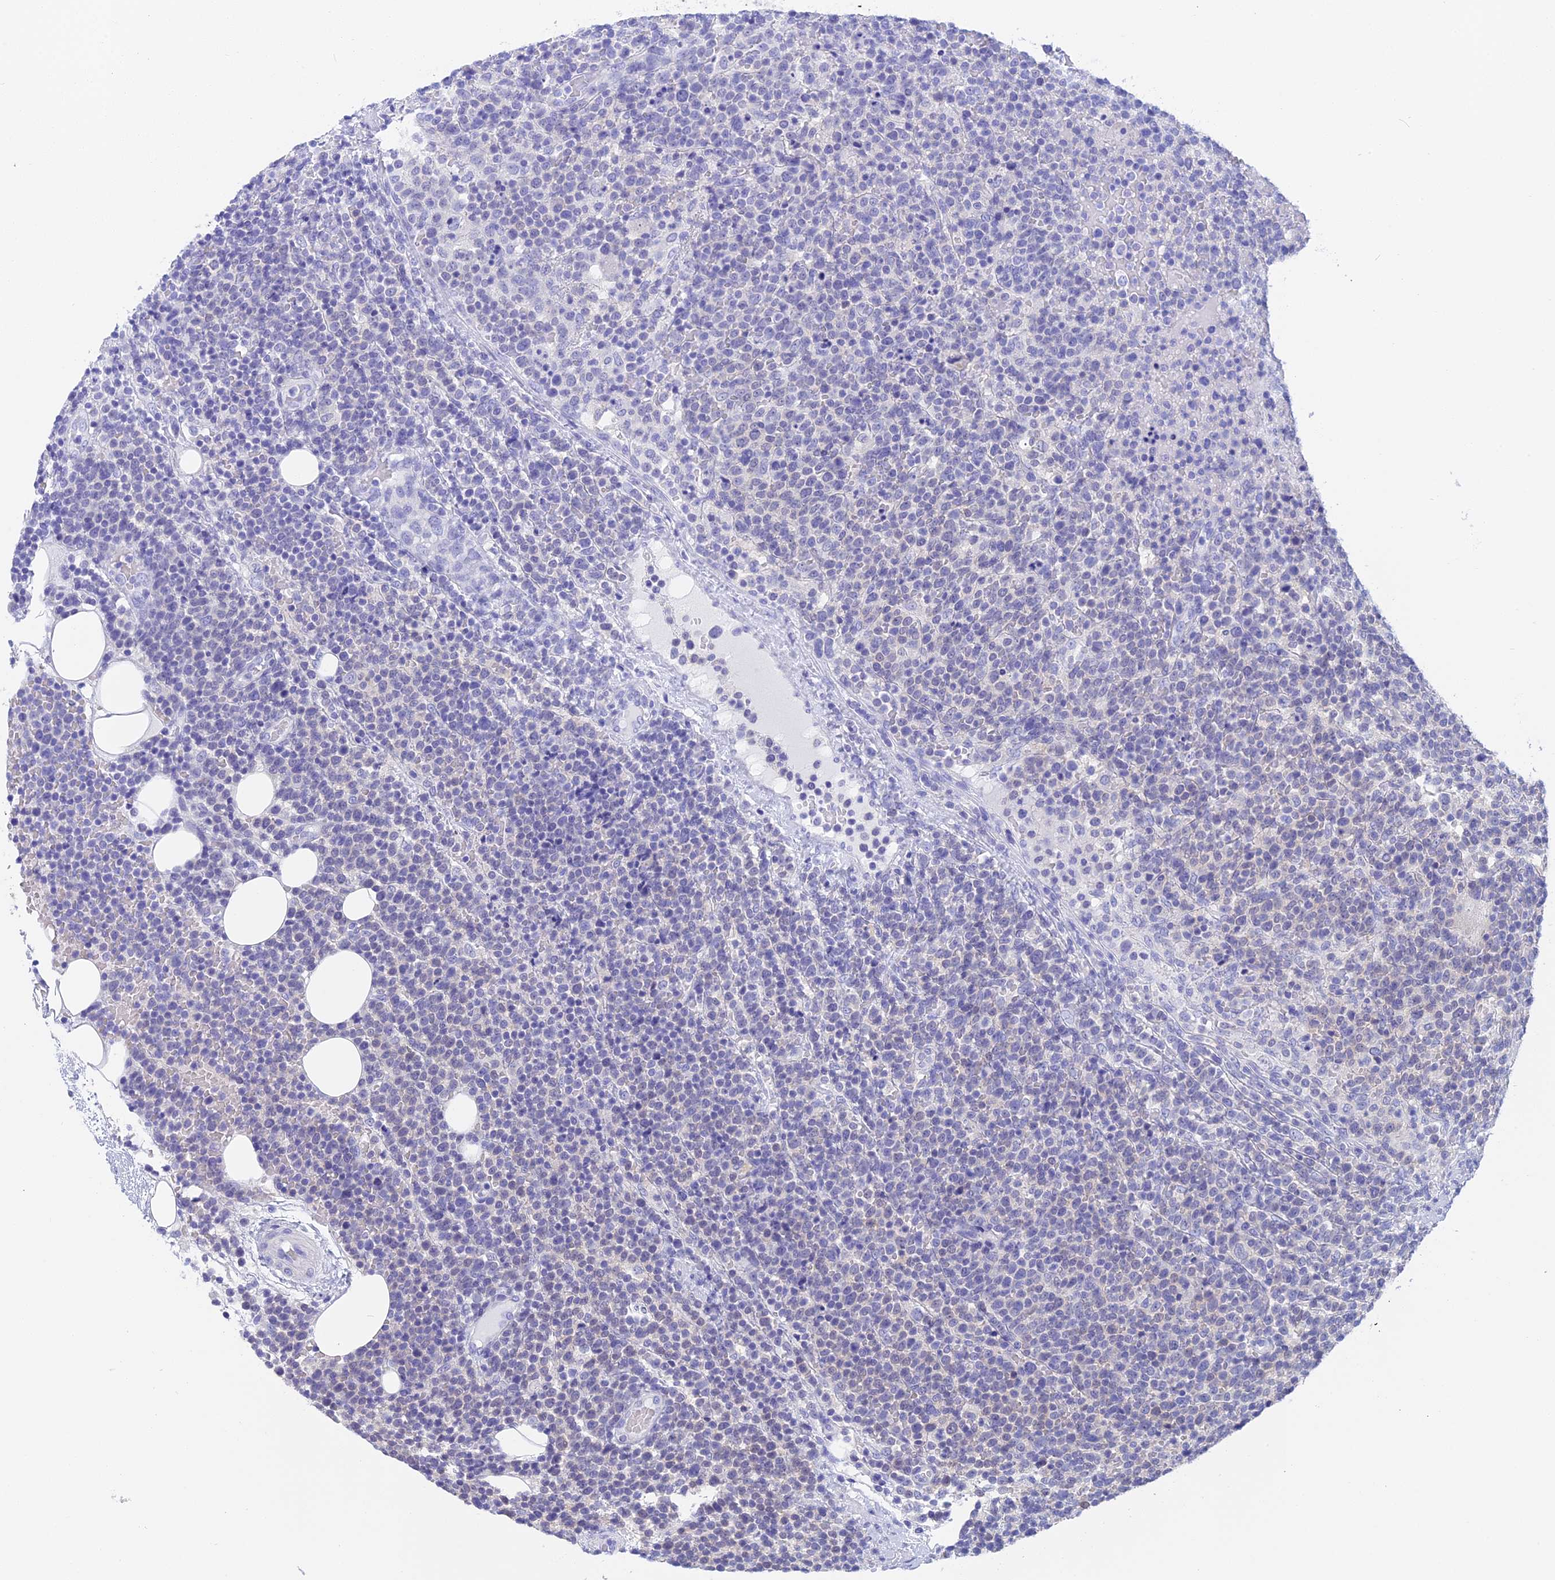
{"staining": {"intensity": "negative", "quantity": "none", "location": "none"}, "tissue": "lymphoma", "cell_type": "Tumor cells", "image_type": "cancer", "snomed": [{"axis": "morphology", "description": "Malignant lymphoma, non-Hodgkin's type, High grade"}, {"axis": "topography", "description": "Lymph node"}], "caption": "High power microscopy micrograph of an immunohistochemistry (IHC) image of lymphoma, revealing no significant staining in tumor cells.", "gene": "STUB1", "patient": {"sex": "male", "age": 61}}